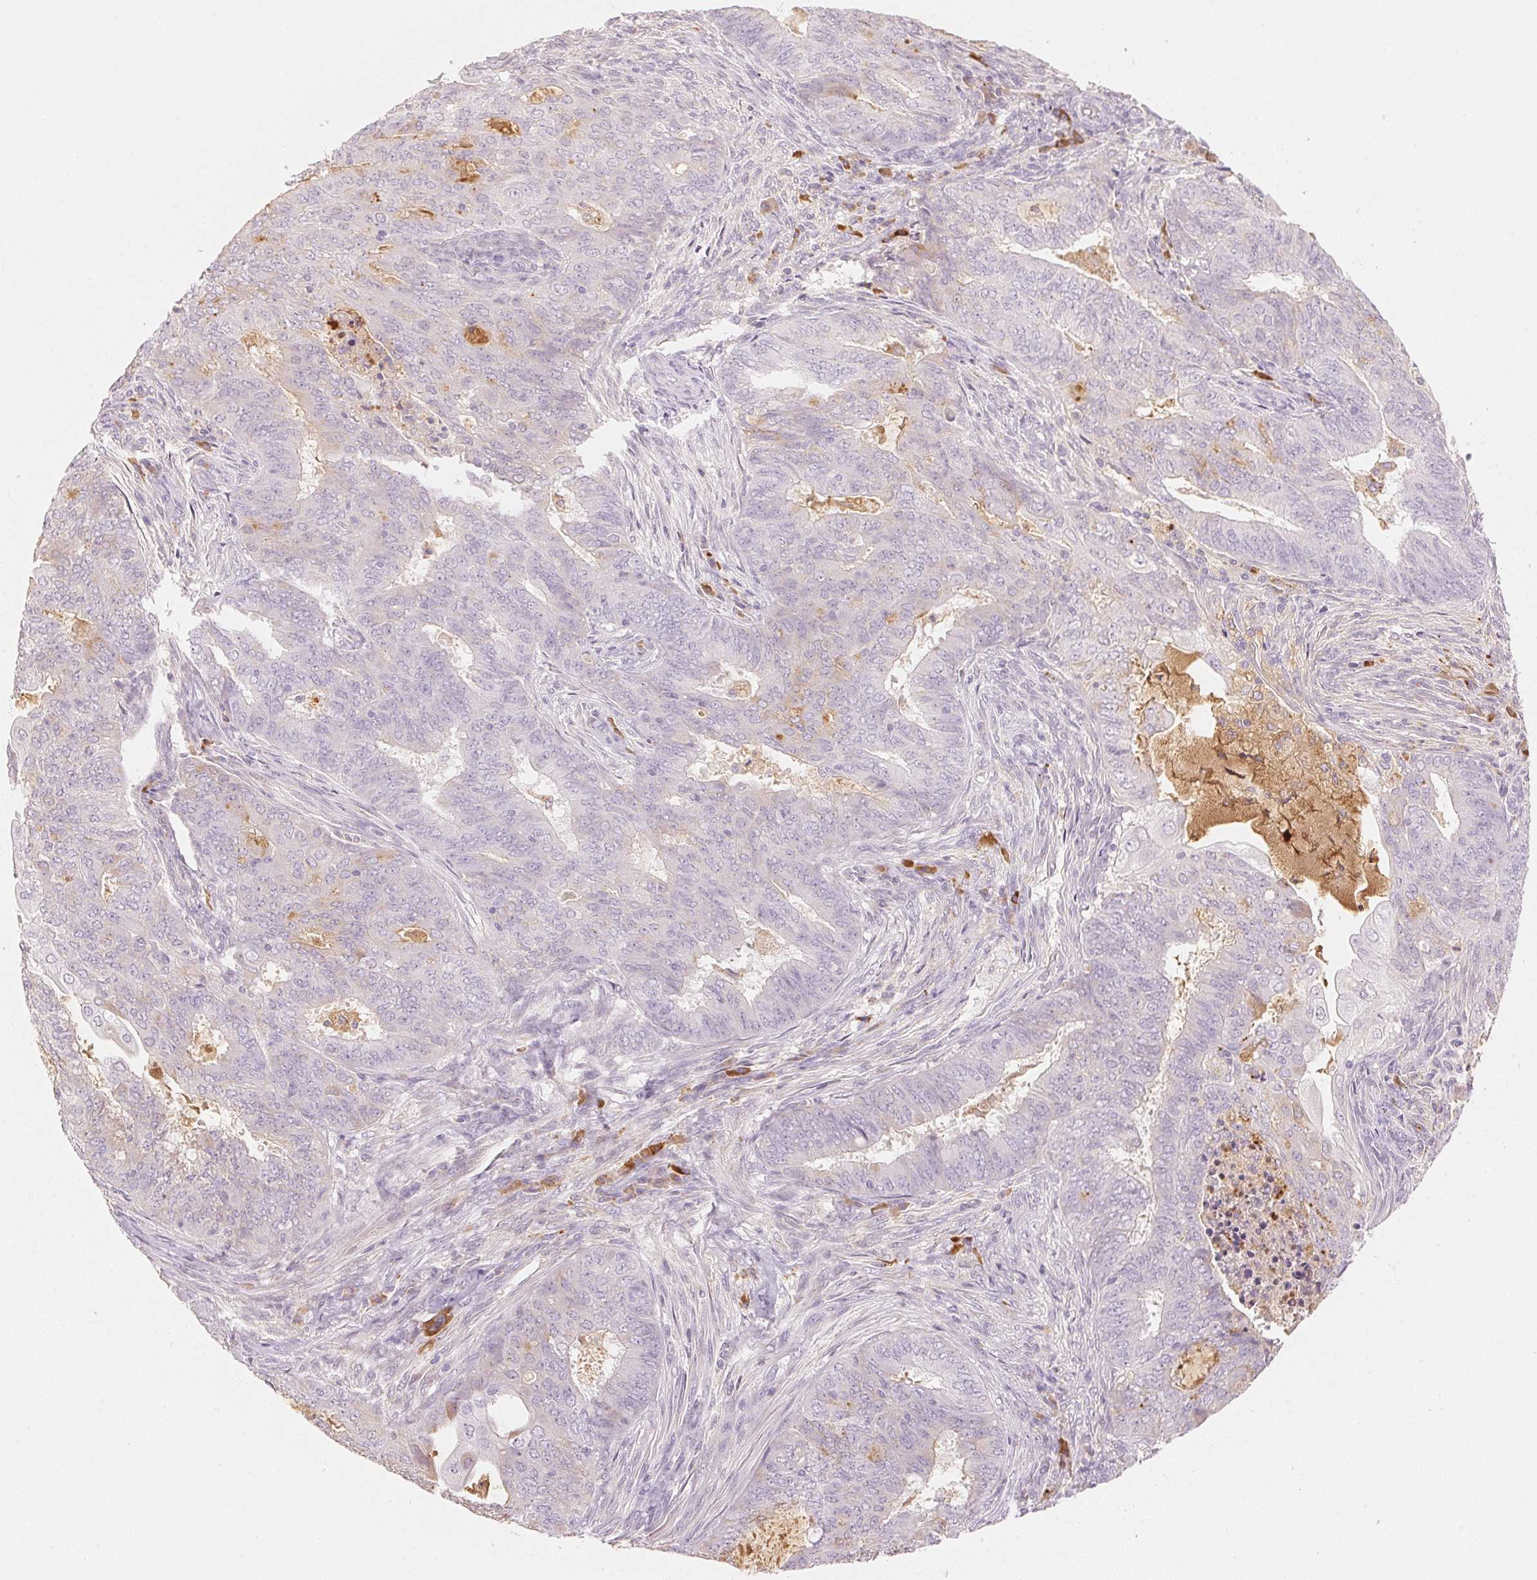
{"staining": {"intensity": "moderate", "quantity": "<25%", "location": "cytoplasmic/membranous"}, "tissue": "endometrial cancer", "cell_type": "Tumor cells", "image_type": "cancer", "snomed": [{"axis": "morphology", "description": "Adenocarcinoma, NOS"}, {"axis": "topography", "description": "Endometrium"}], "caption": "Brown immunohistochemical staining in endometrial cancer shows moderate cytoplasmic/membranous staining in approximately <25% of tumor cells.", "gene": "RMDN2", "patient": {"sex": "female", "age": 62}}